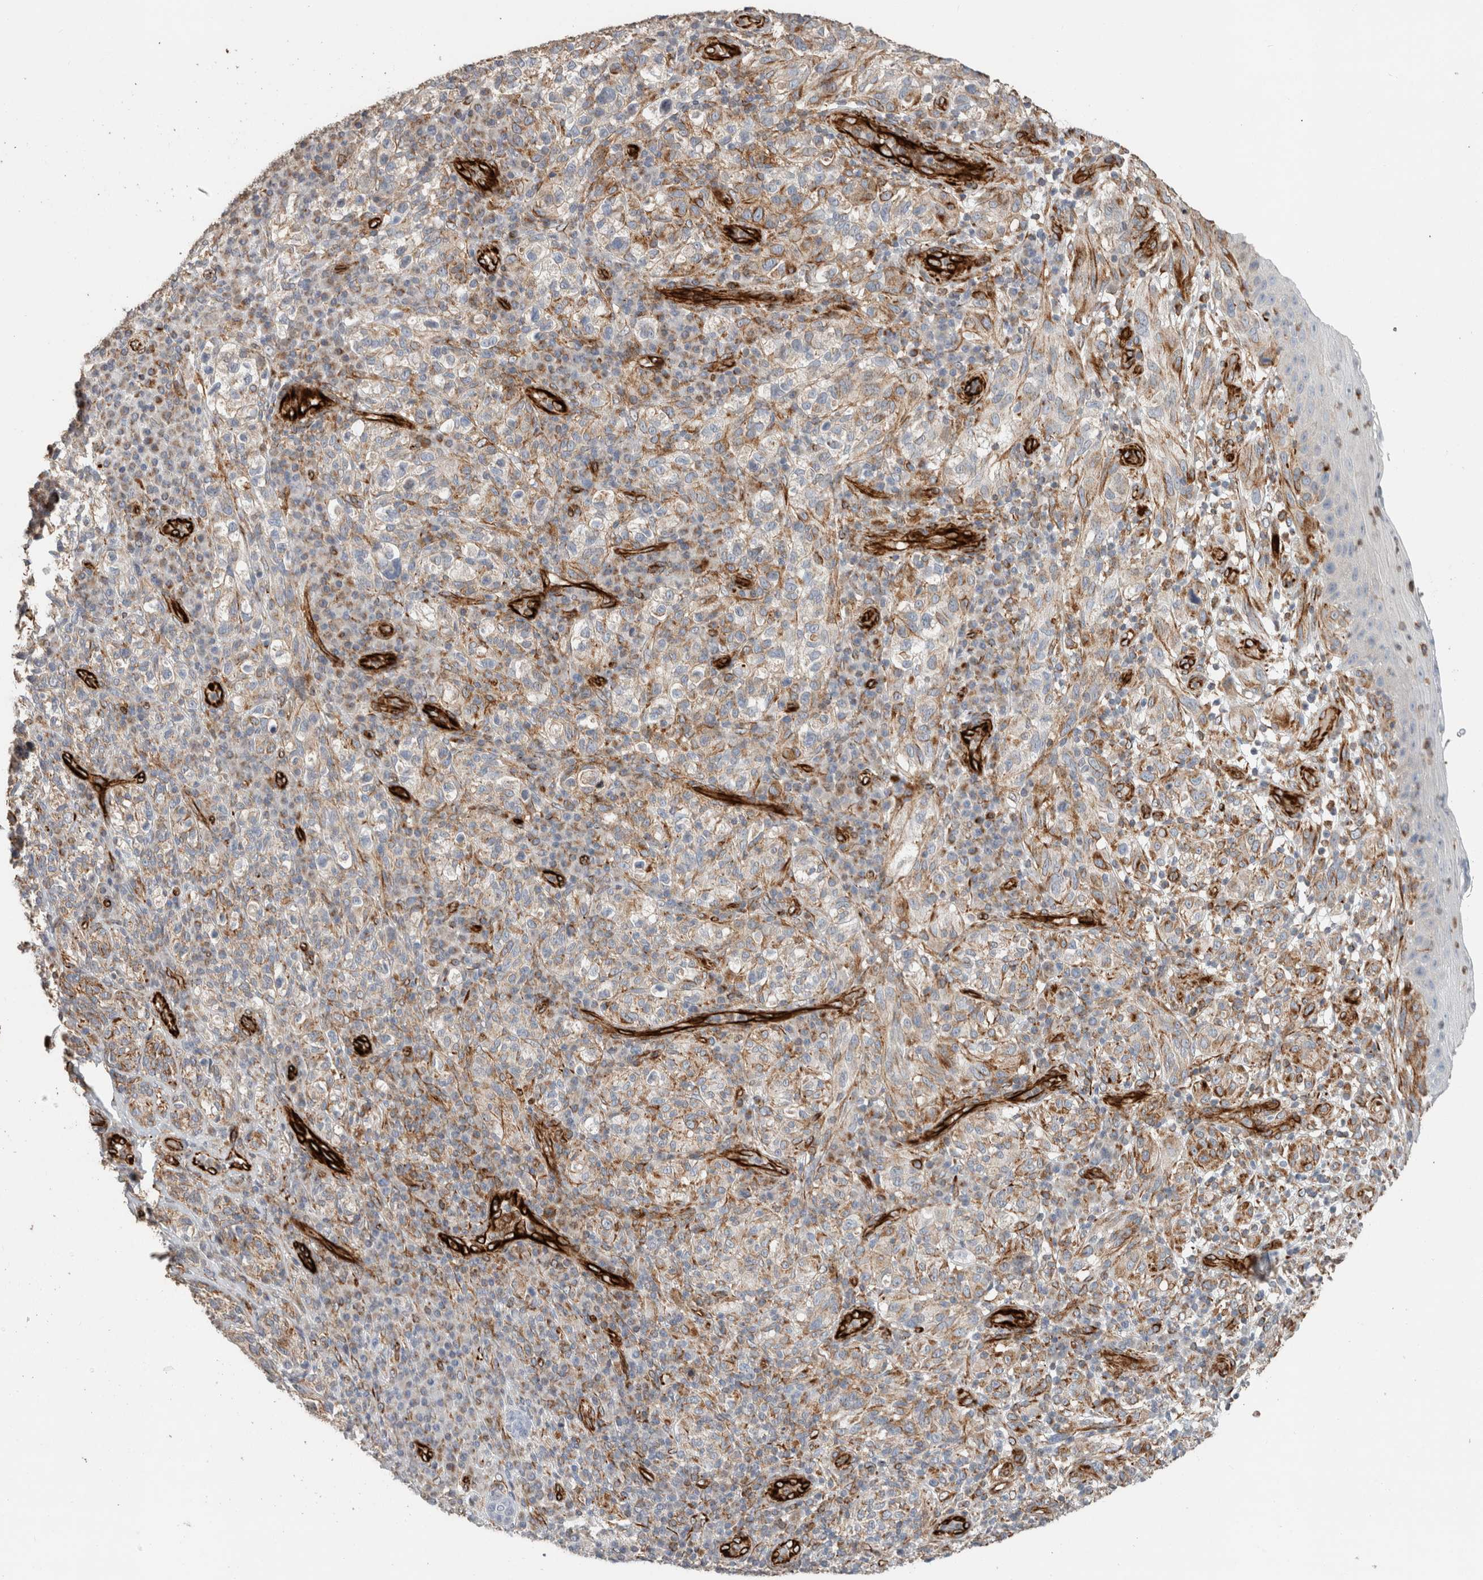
{"staining": {"intensity": "moderate", "quantity": "25%-75%", "location": "cytoplasmic/membranous"}, "tissue": "melanoma", "cell_type": "Tumor cells", "image_type": "cancer", "snomed": [{"axis": "morphology", "description": "Malignant melanoma, NOS"}, {"axis": "topography", "description": "Skin"}], "caption": "A medium amount of moderate cytoplasmic/membranous expression is identified in about 25%-75% of tumor cells in malignant melanoma tissue.", "gene": "LY86", "patient": {"sex": "female", "age": 73}}